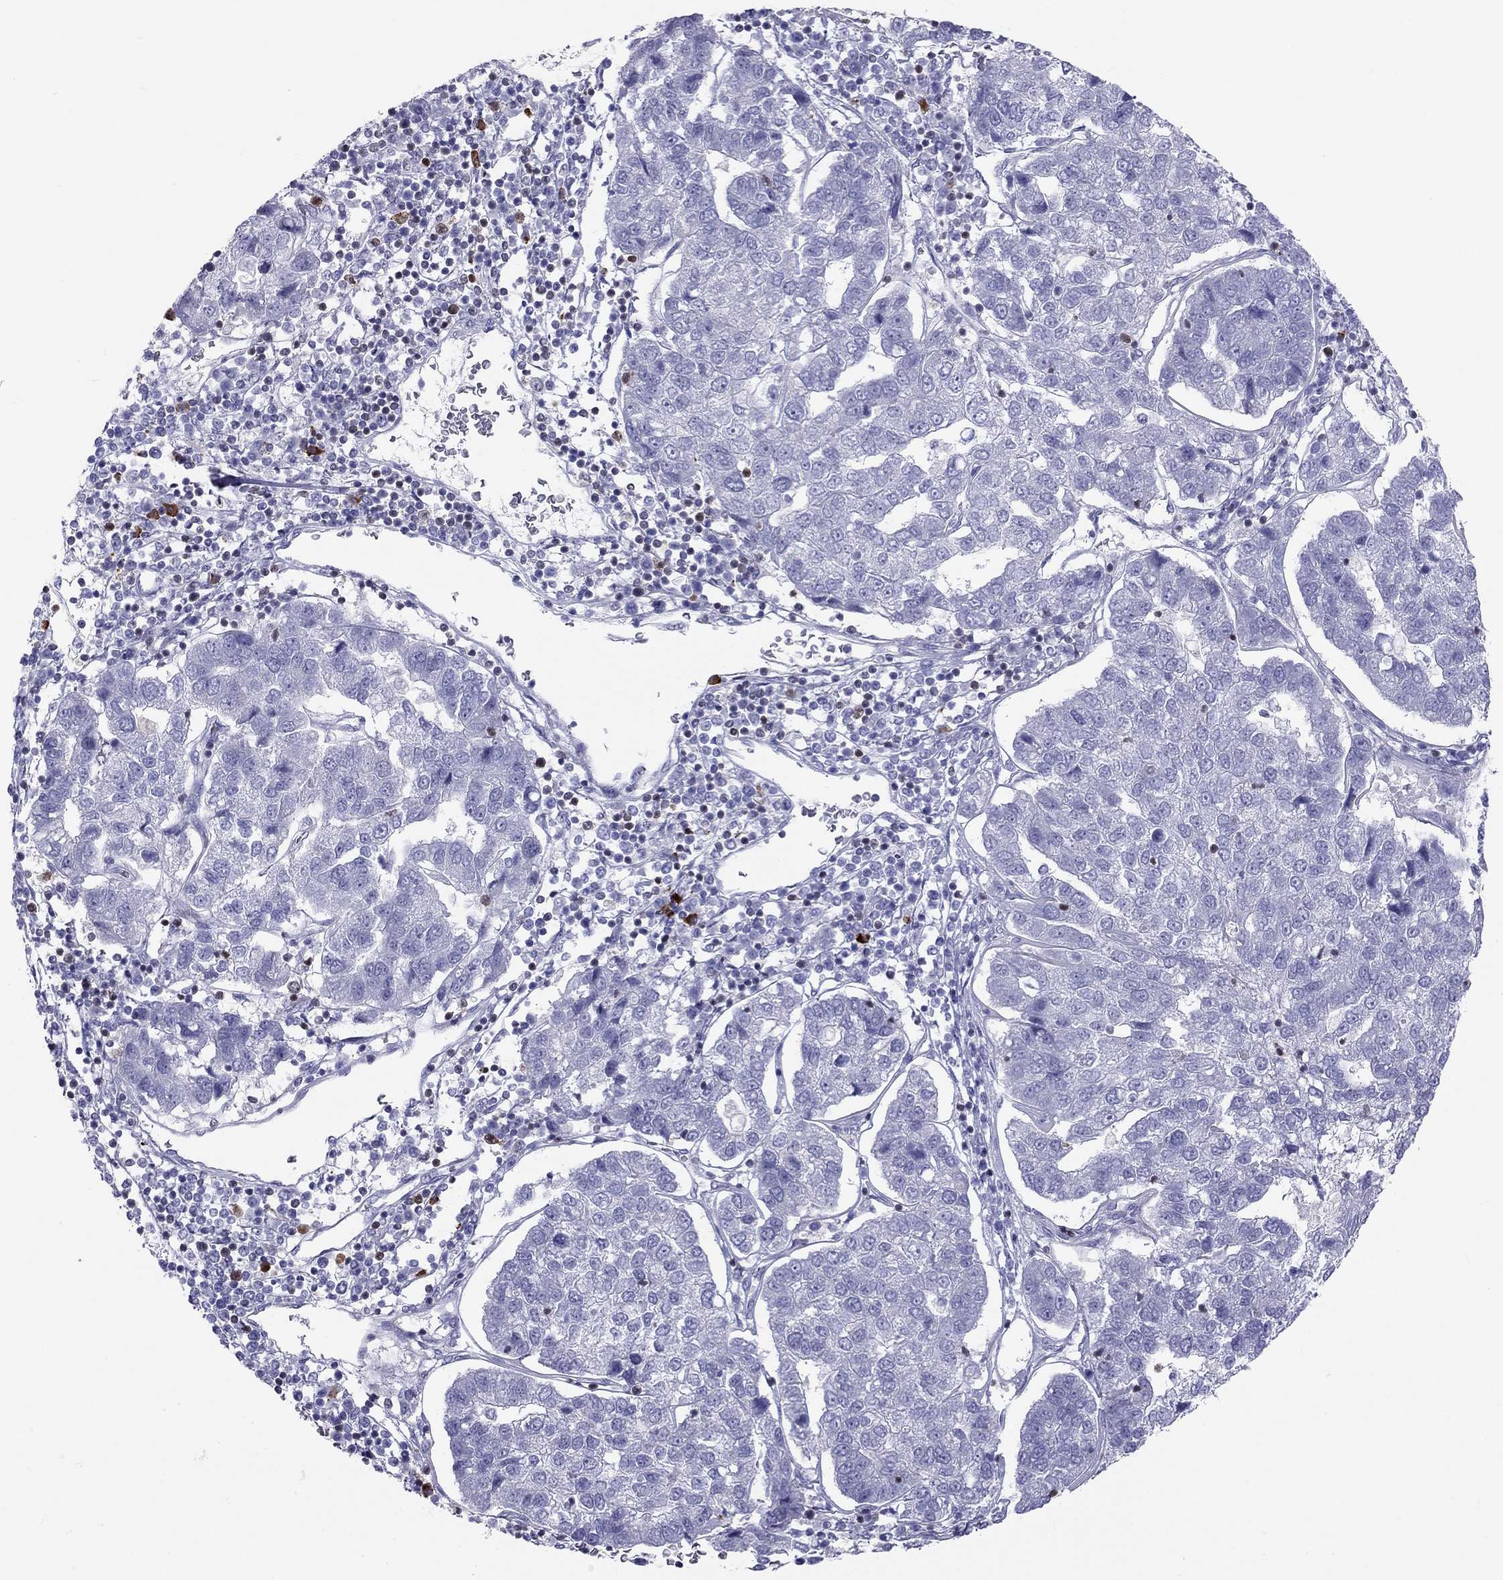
{"staining": {"intensity": "negative", "quantity": "none", "location": "none"}, "tissue": "pancreatic cancer", "cell_type": "Tumor cells", "image_type": "cancer", "snomed": [{"axis": "morphology", "description": "Adenocarcinoma, NOS"}, {"axis": "topography", "description": "Pancreas"}], "caption": "Immunohistochemistry (IHC) image of pancreatic cancer stained for a protein (brown), which displays no expression in tumor cells.", "gene": "SH2D2A", "patient": {"sex": "female", "age": 61}}